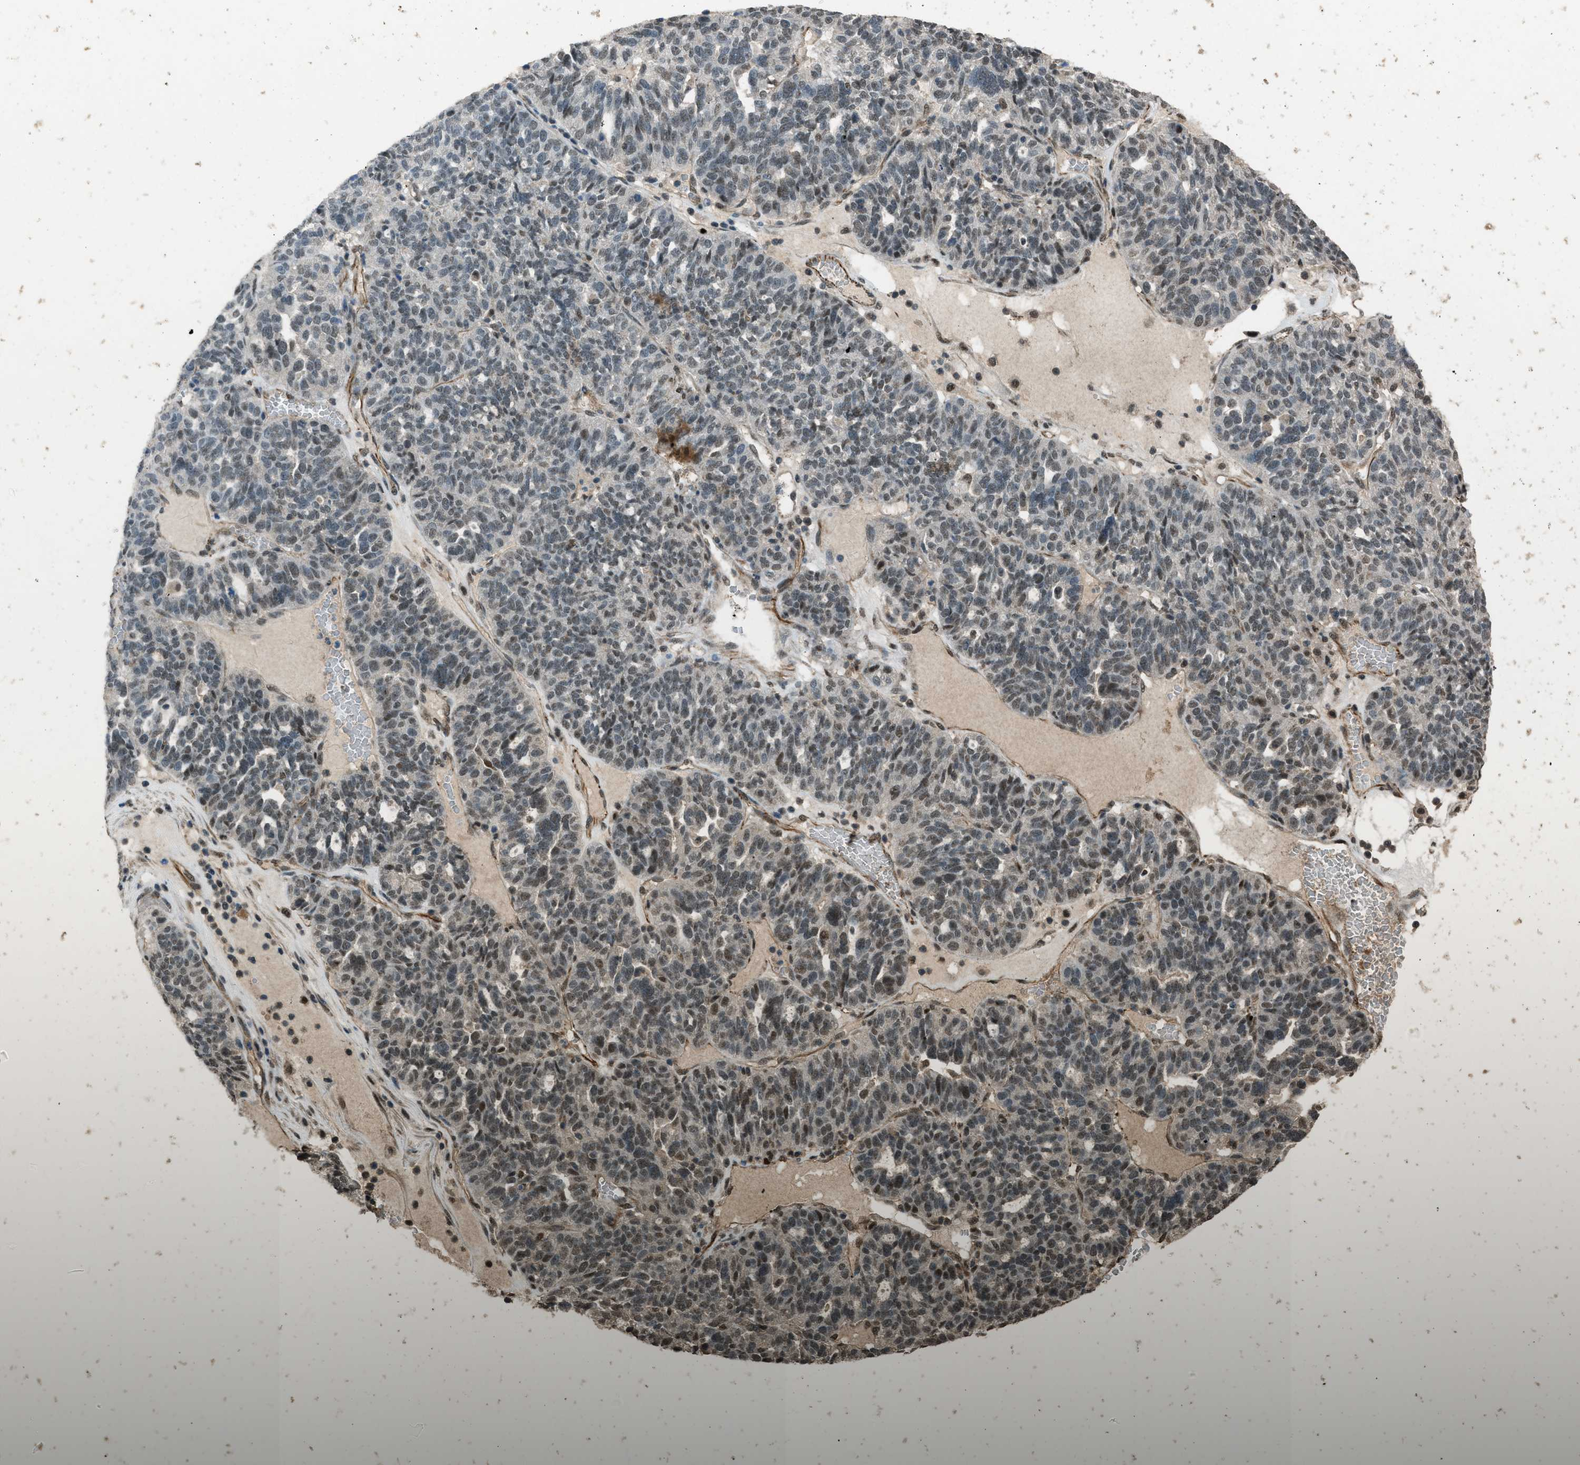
{"staining": {"intensity": "moderate", "quantity": "25%-75%", "location": "nuclear"}, "tissue": "ovarian cancer", "cell_type": "Tumor cells", "image_type": "cancer", "snomed": [{"axis": "morphology", "description": "Cystadenocarcinoma, serous, NOS"}, {"axis": "topography", "description": "Ovary"}], "caption": "Approximately 25%-75% of tumor cells in human ovarian cancer display moderate nuclear protein positivity as visualized by brown immunohistochemical staining.", "gene": "SERTAD2", "patient": {"sex": "female", "age": 59}}